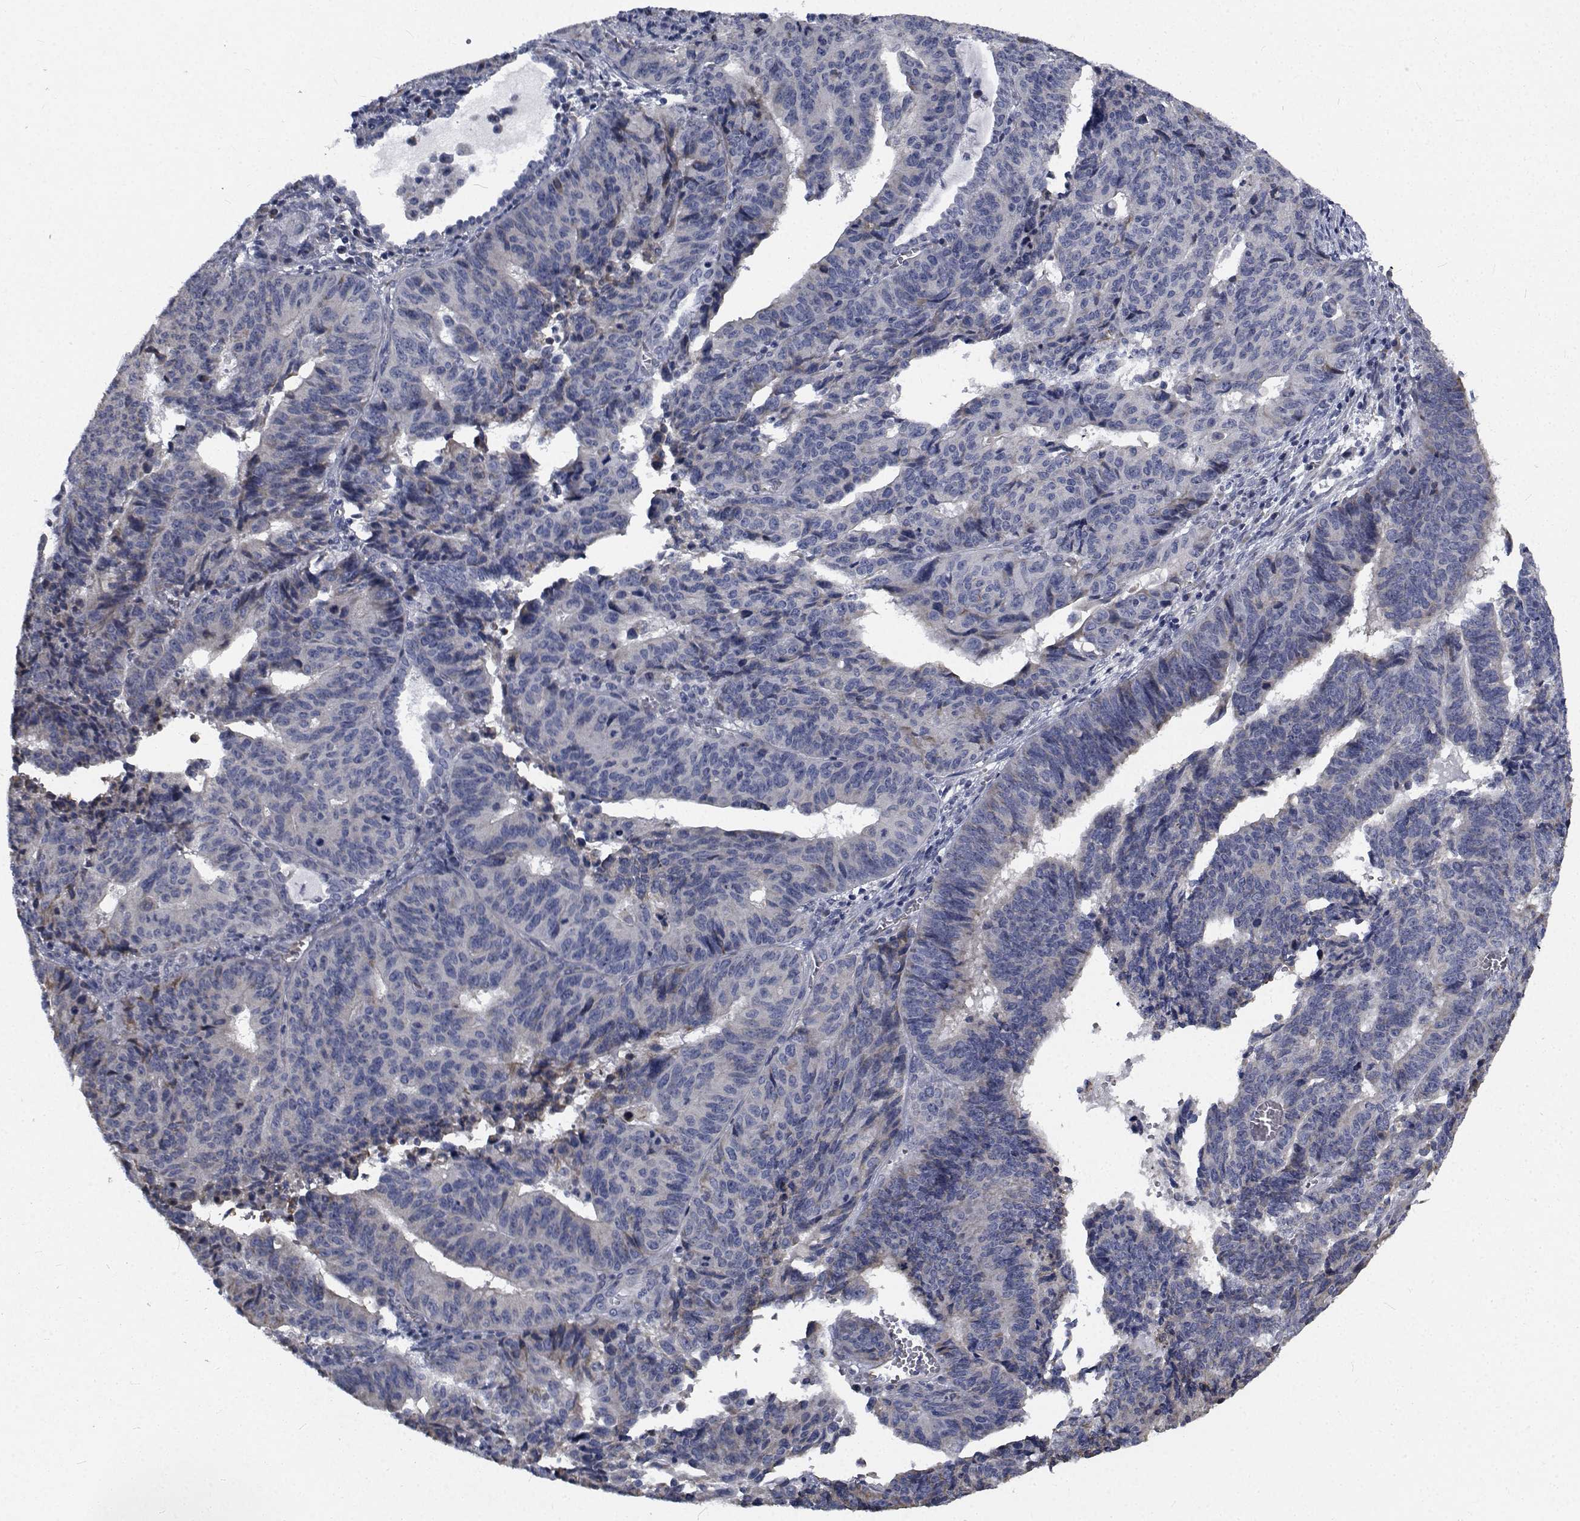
{"staining": {"intensity": "negative", "quantity": "none", "location": "none"}, "tissue": "endometrial cancer", "cell_type": "Tumor cells", "image_type": "cancer", "snomed": [{"axis": "morphology", "description": "Adenocarcinoma, NOS"}, {"axis": "topography", "description": "Endometrium"}], "caption": "Histopathology image shows no significant protein staining in tumor cells of adenocarcinoma (endometrial). (Stains: DAB (3,3'-diaminobenzidine) IHC with hematoxylin counter stain, Microscopy: brightfield microscopy at high magnification).", "gene": "TTBK1", "patient": {"sex": "female", "age": 65}}